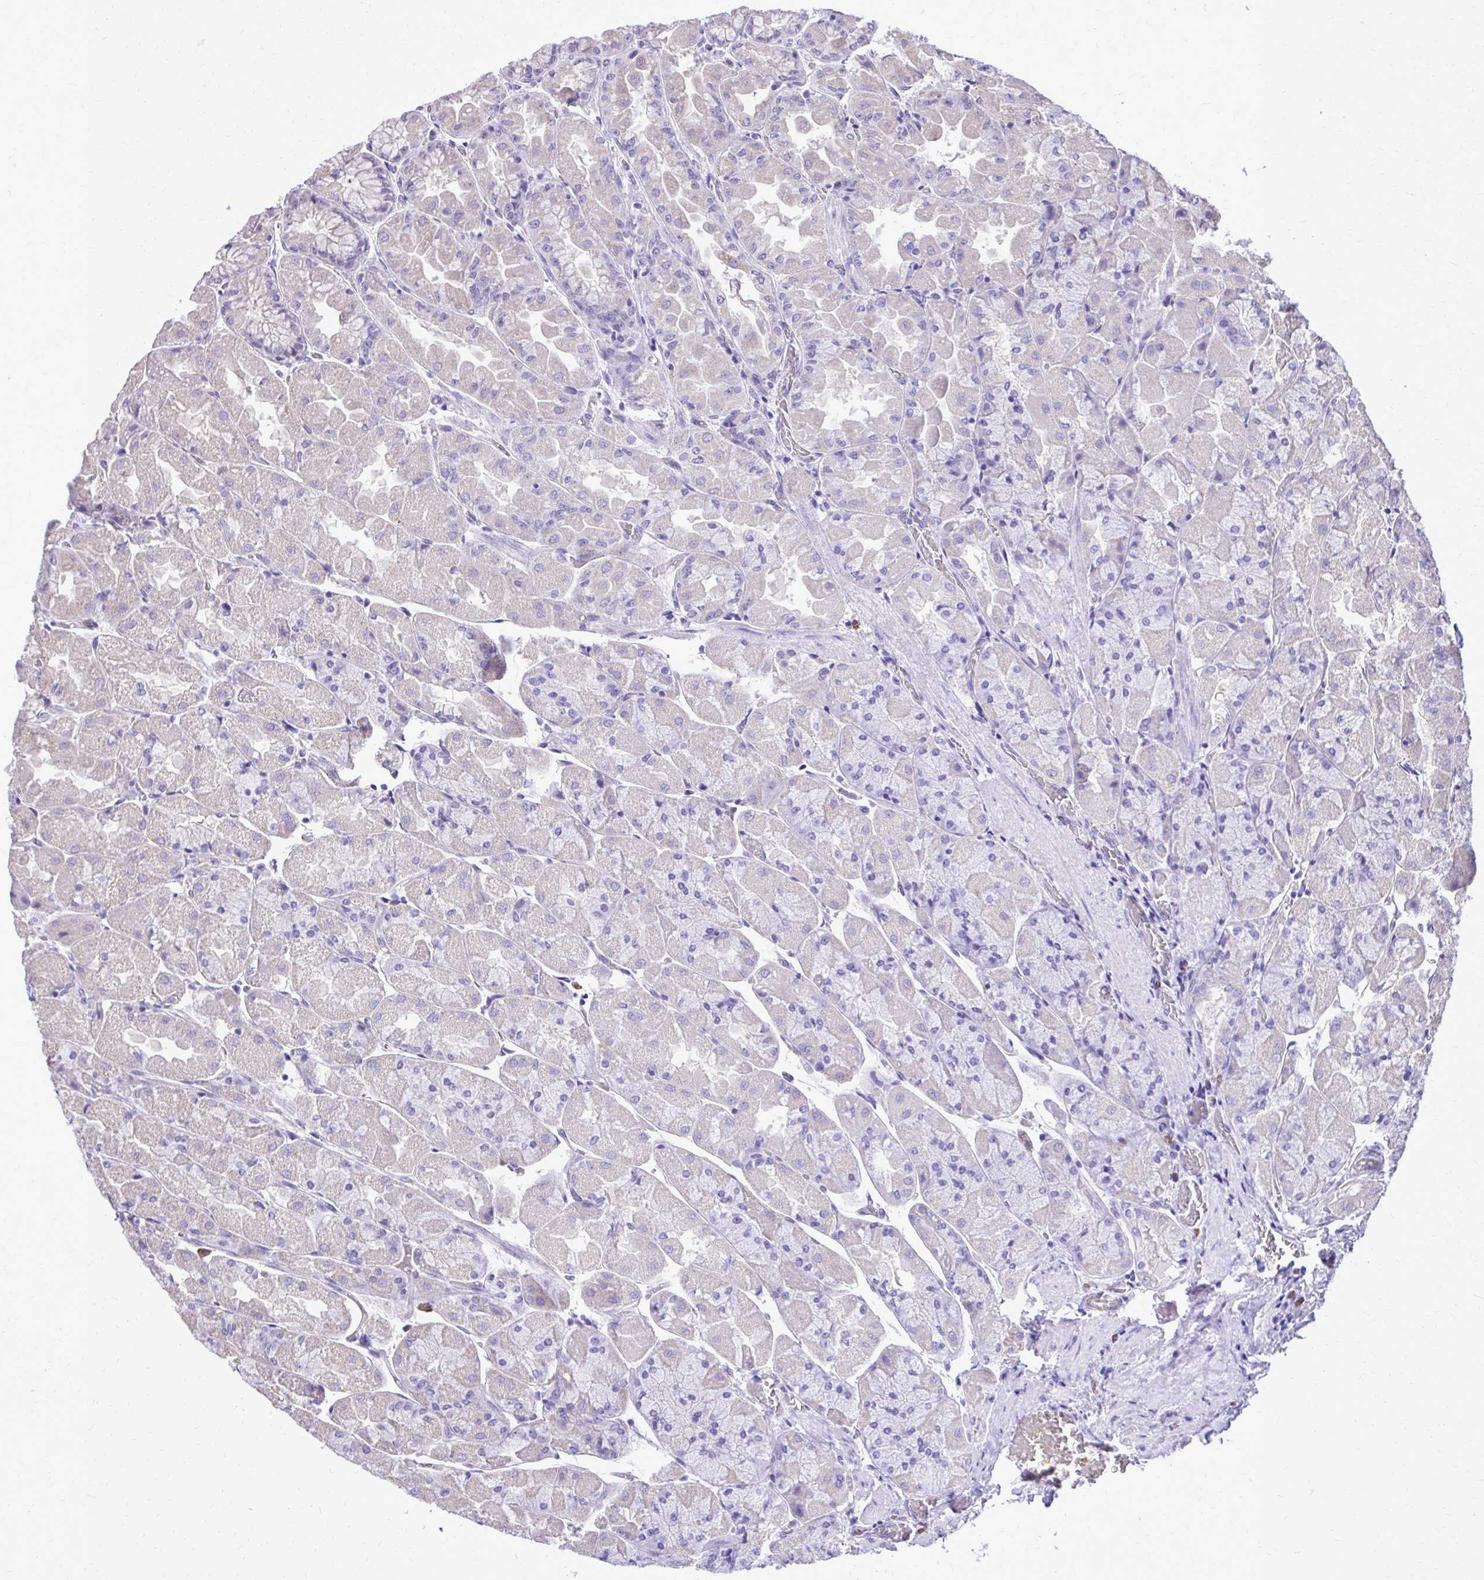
{"staining": {"intensity": "negative", "quantity": "none", "location": "none"}, "tissue": "stomach", "cell_type": "Glandular cells", "image_type": "normal", "snomed": [{"axis": "morphology", "description": "Normal tissue, NOS"}, {"axis": "topography", "description": "Stomach"}], "caption": "High power microscopy micrograph of an IHC photomicrograph of normal stomach, revealing no significant positivity in glandular cells.", "gene": "CAT", "patient": {"sex": "female", "age": 61}}